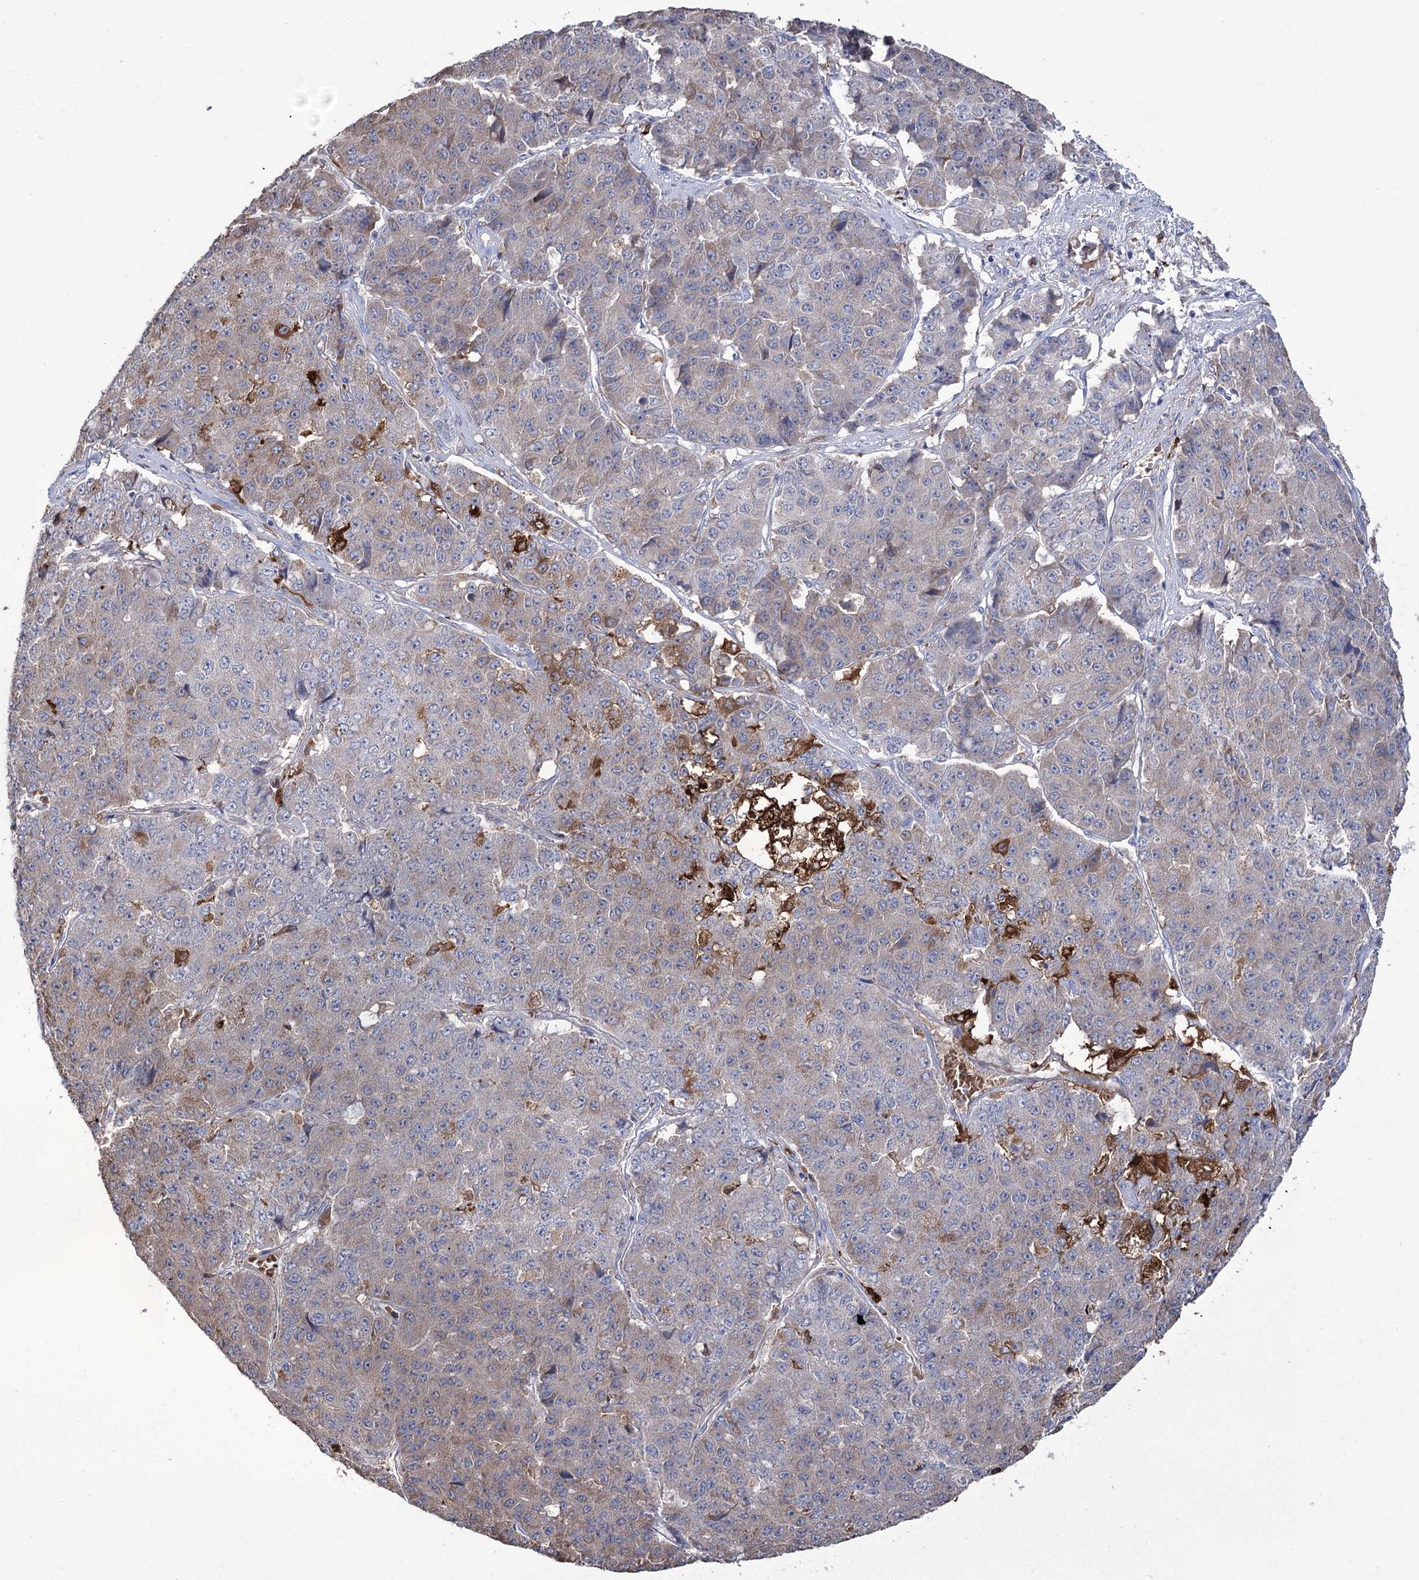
{"staining": {"intensity": "weak", "quantity": "25%-75%", "location": "cytoplasmic/membranous"}, "tissue": "pancreatic cancer", "cell_type": "Tumor cells", "image_type": "cancer", "snomed": [{"axis": "morphology", "description": "Adenocarcinoma, NOS"}, {"axis": "topography", "description": "Pancreas"}], "caption": "Immunohistochemical staining of human adenocarcinoma (pancreatic) exhibits low levels of weak cytoplasmic/membranous staining in about 25%-75% of tumor cells. Immunohistochemistry stains the protein in brown and the nuclei are stained blue.", "gene": "ZNF622", "patient": {"sex": "male", "age": 50}}